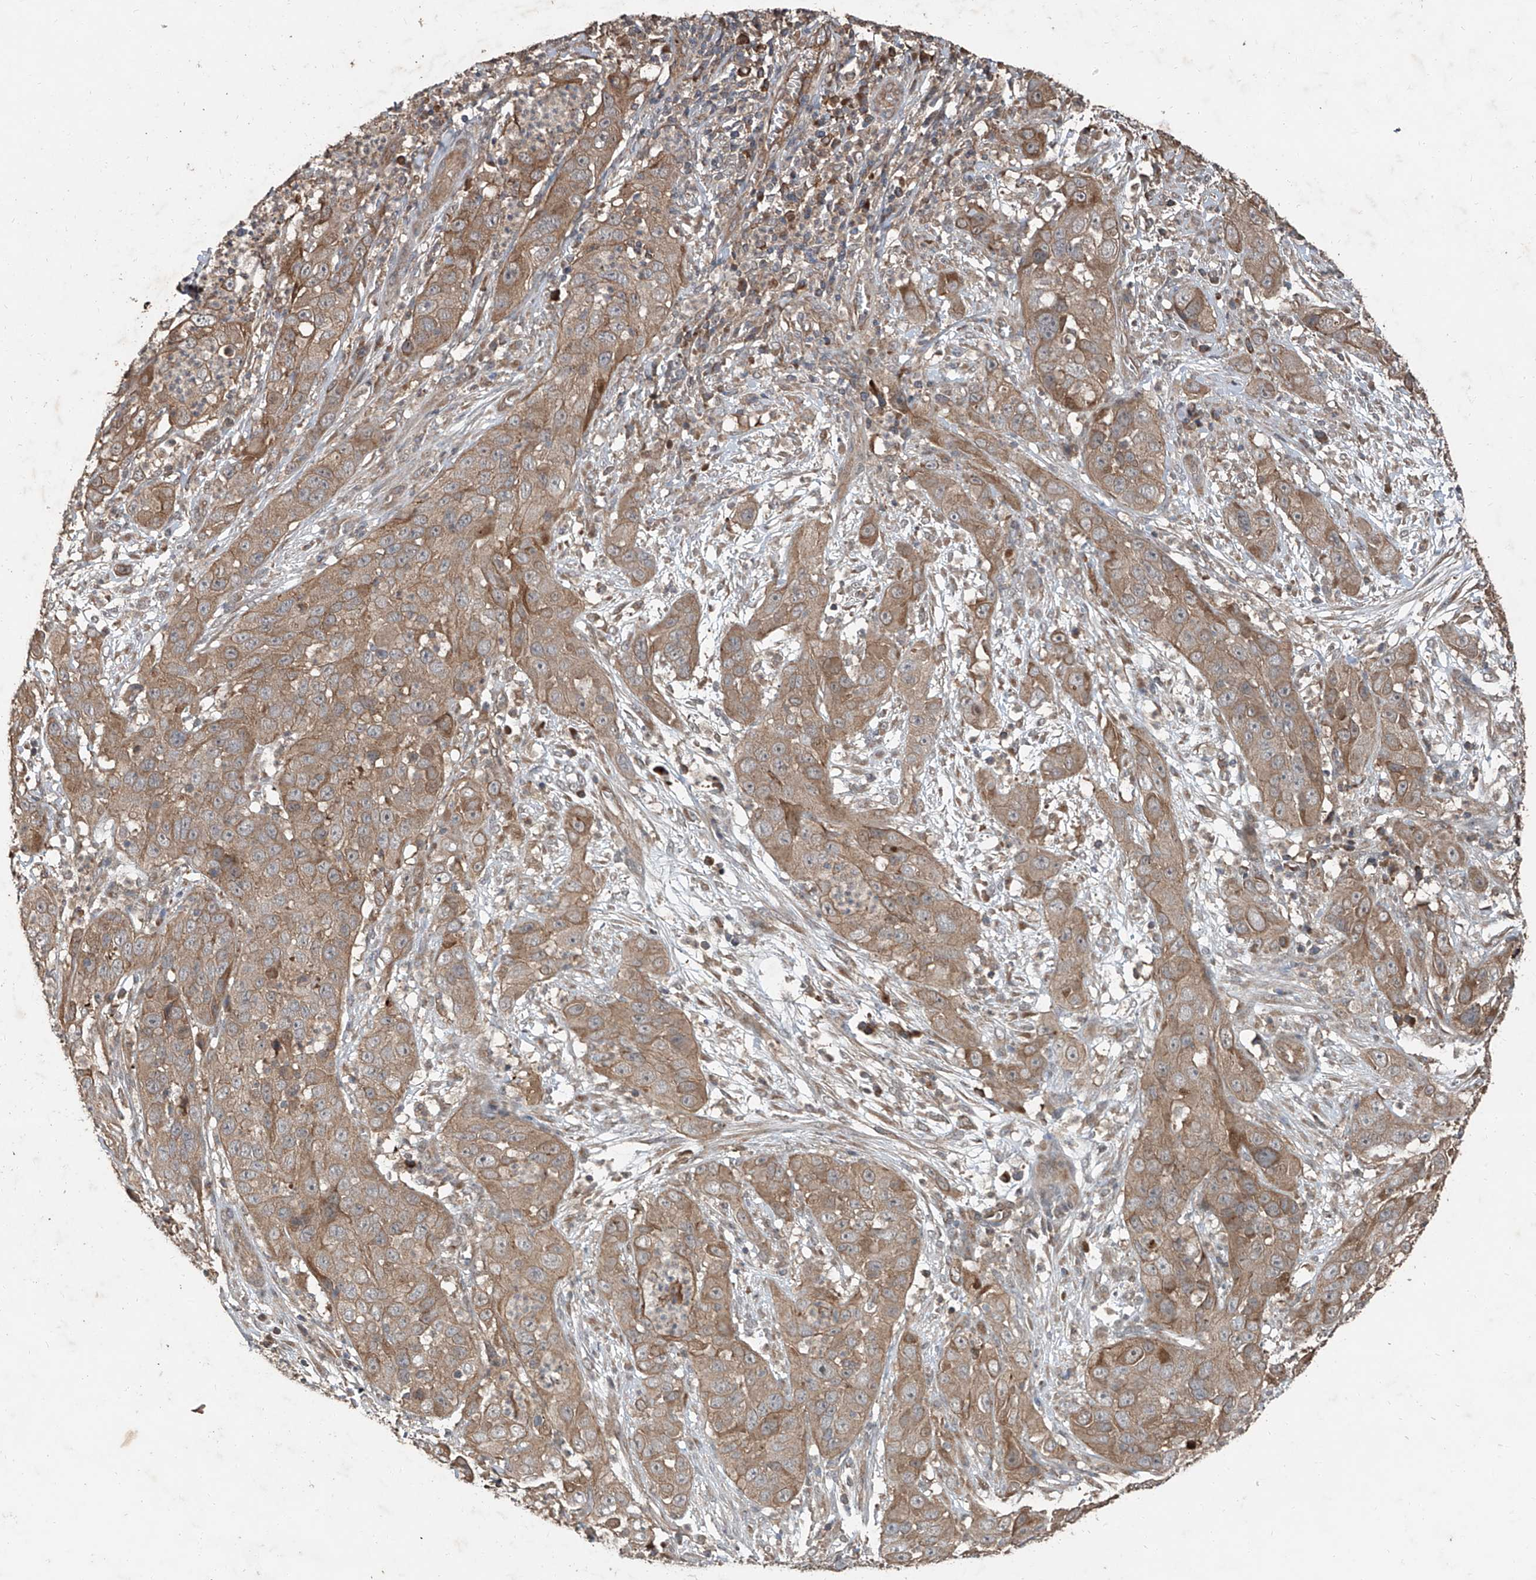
{"staining": {"intensity": "moderate", "quantity": ">75%", "location": "cytoplasmic/membranous"}, "tissue": "cervical cancer", "cell_type": "Tumor cells", "image_type": "cancer", "snomed": [{"axis": "morphology", "description": "Squamous cell carcinoma, NOS"}, {"axis": "topography", "description": "Cervix"}], "caption": "Cervical cancer (squamous cell carcinoma) was stained to show a protein in brown. There is medium levels of moderate cytoplasmic/membranous staining in approximately >75% of tumor cells.", "gene": "CCN1", "patient": {"sex": "female", "age": 32}}